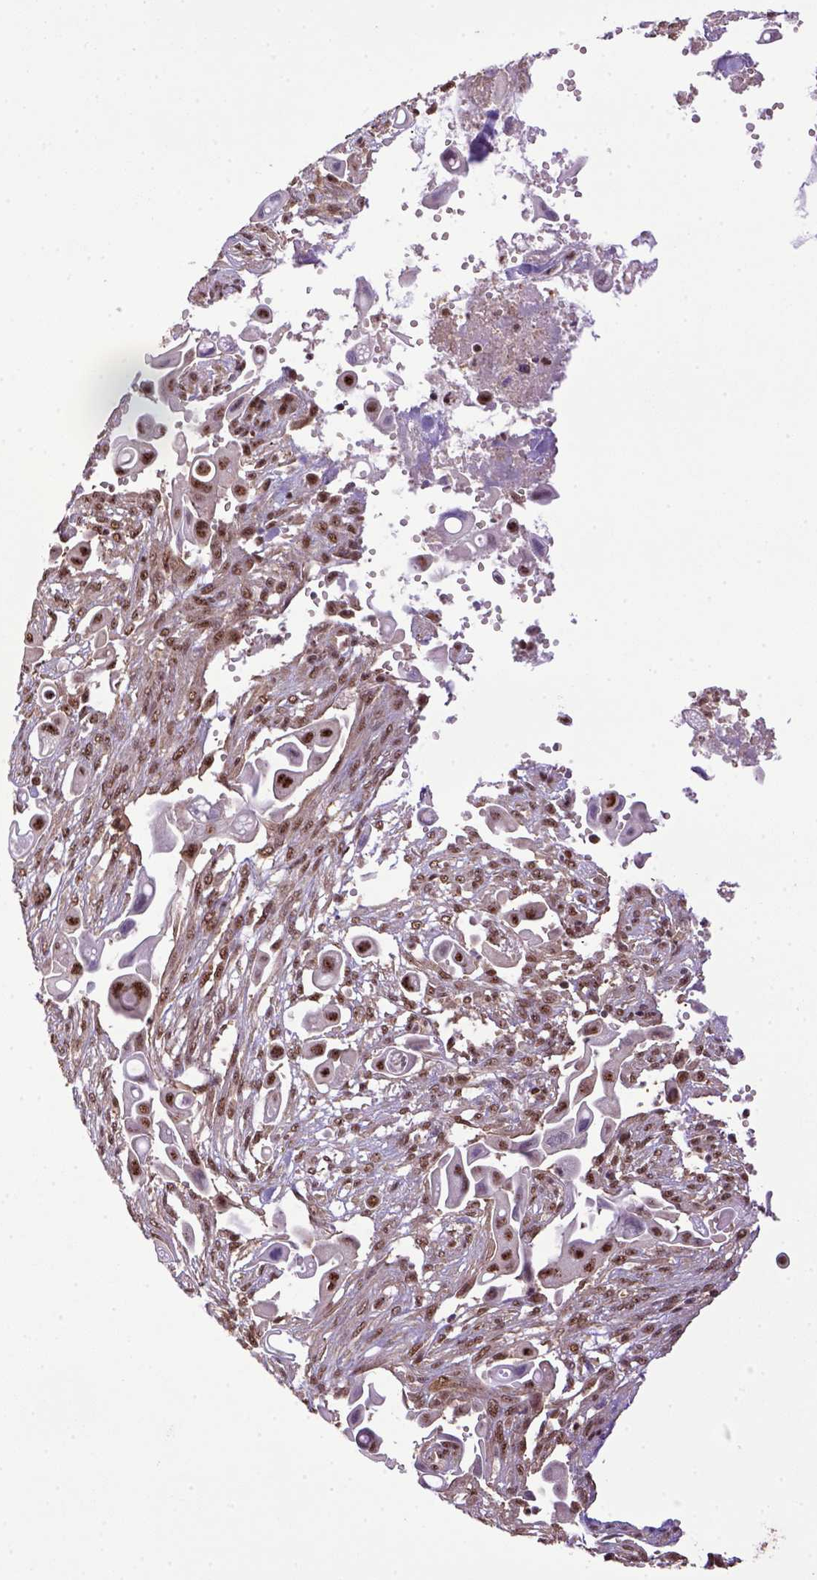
{"staining": {"intensity": "strong", "quantity": ">75%", "location": "nuclear"}, "tissue": "pancreatic cancer", "cell_type": "Tumor cells", "image_type": "cancer", "snomed": [{"axis": "morphology", "description": "Adenocarcinoma, NOS"}, {"axis": "topography", "description": "Pancreas"}], "caption": "DAB (3,3'-diaminobenzidine) immunohistochemical staining of human pancreatic adenocarcinoma shows strong nuclear protein staining in about >75% of tumor cells.", "gene": "PPIG", "patient": {"sex": "male", "age": 50}}